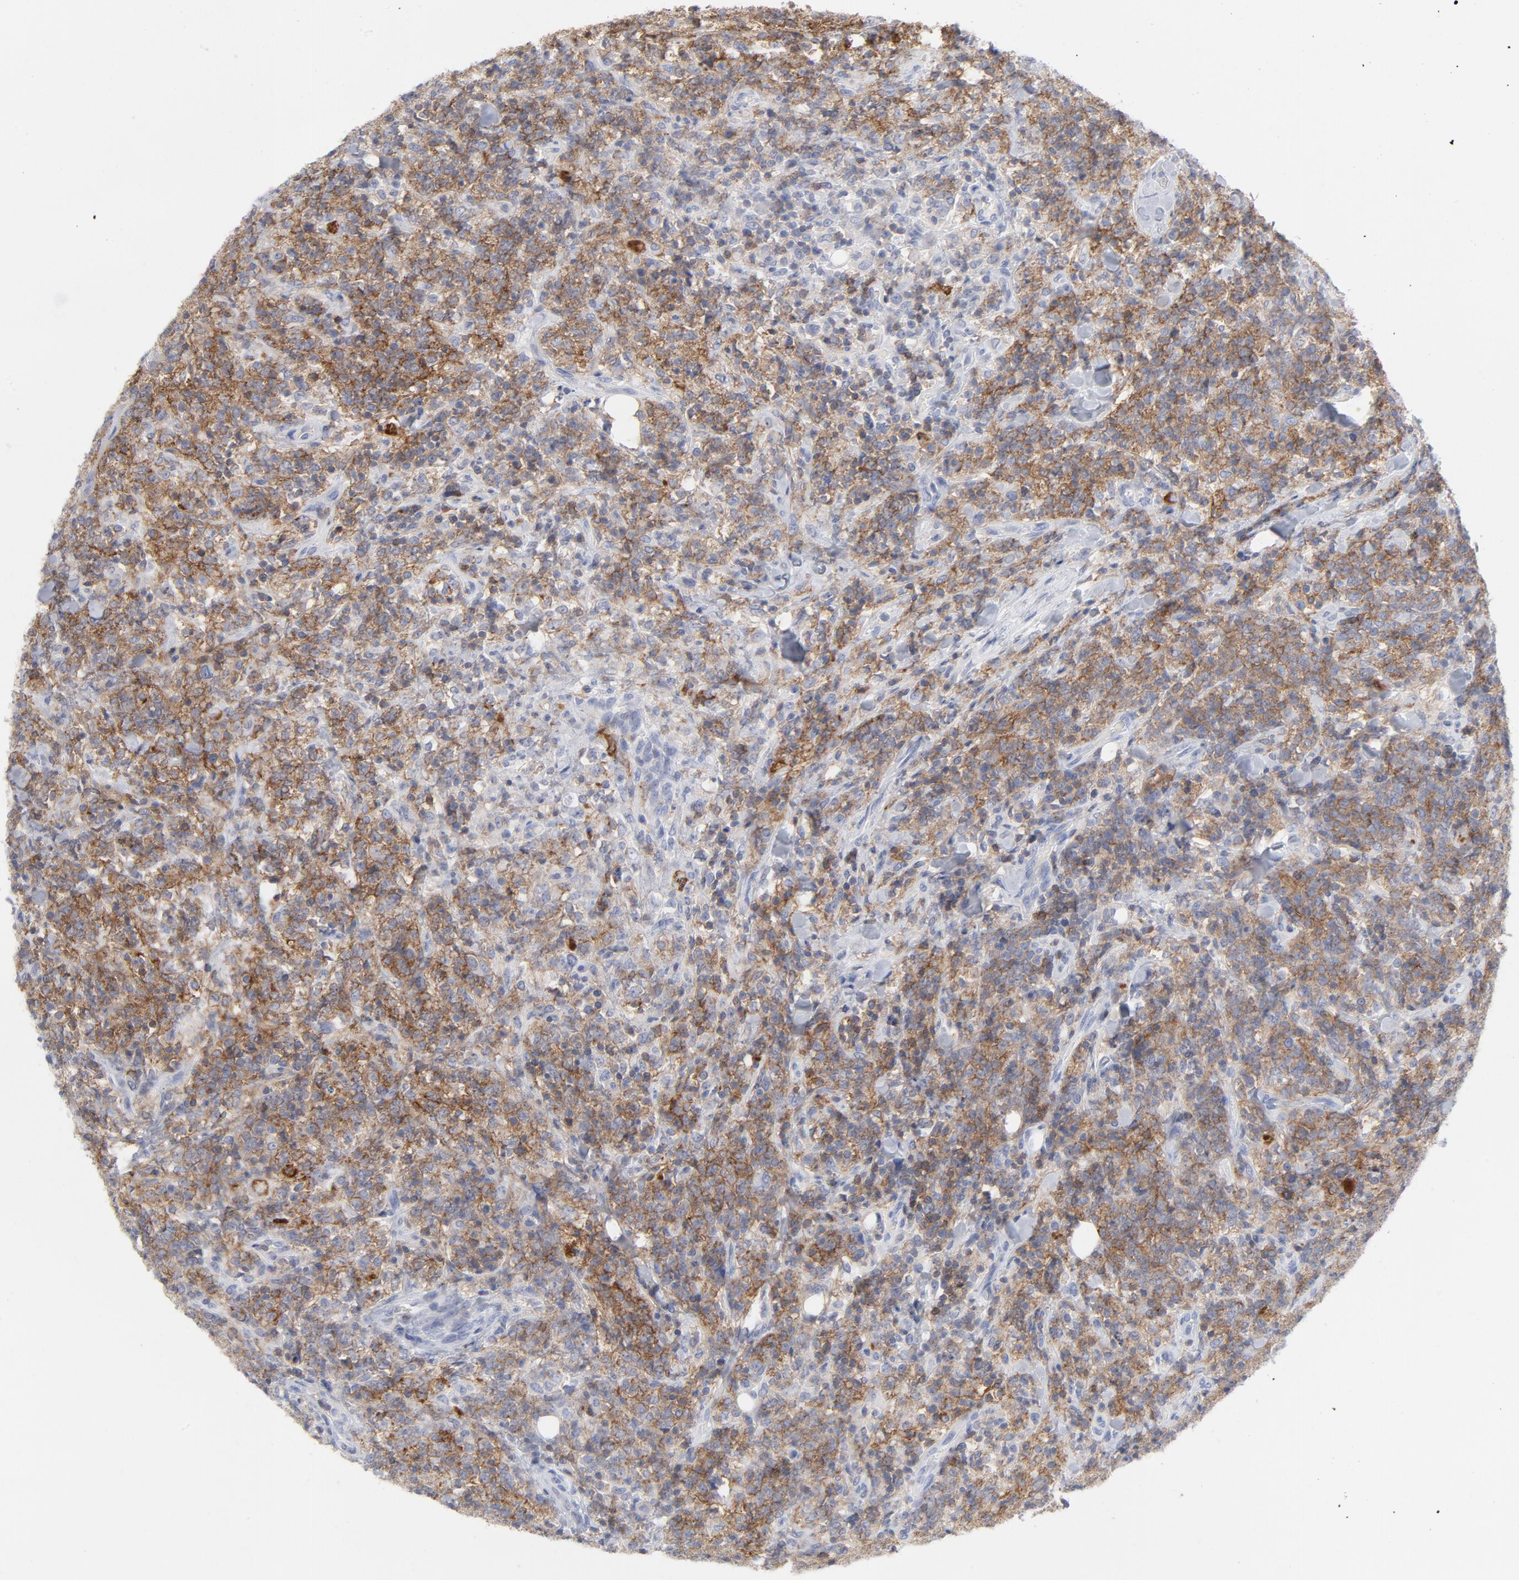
{"staining": {"intensity": "moderate", "quantity": "25%-75%", "location": "cytoplasmic/membranous"}, "tissue": "lymphoma", "cell_type": "Tumor cells", "image_type": "cancer", "snomed": [{"axis": "morphology", "description": "Malignant lymphoma, non-Hodgkin's type, High grade"}, {"axis": "topography", "description": "Soft tissue"}], "caption": "Tumor cells show moderate cytoplasmic/membranous expression in about 25%-75% of cells in lymphoma.", "gene": "P2RY8", "patient": {"sex": "male", "age": 18}}